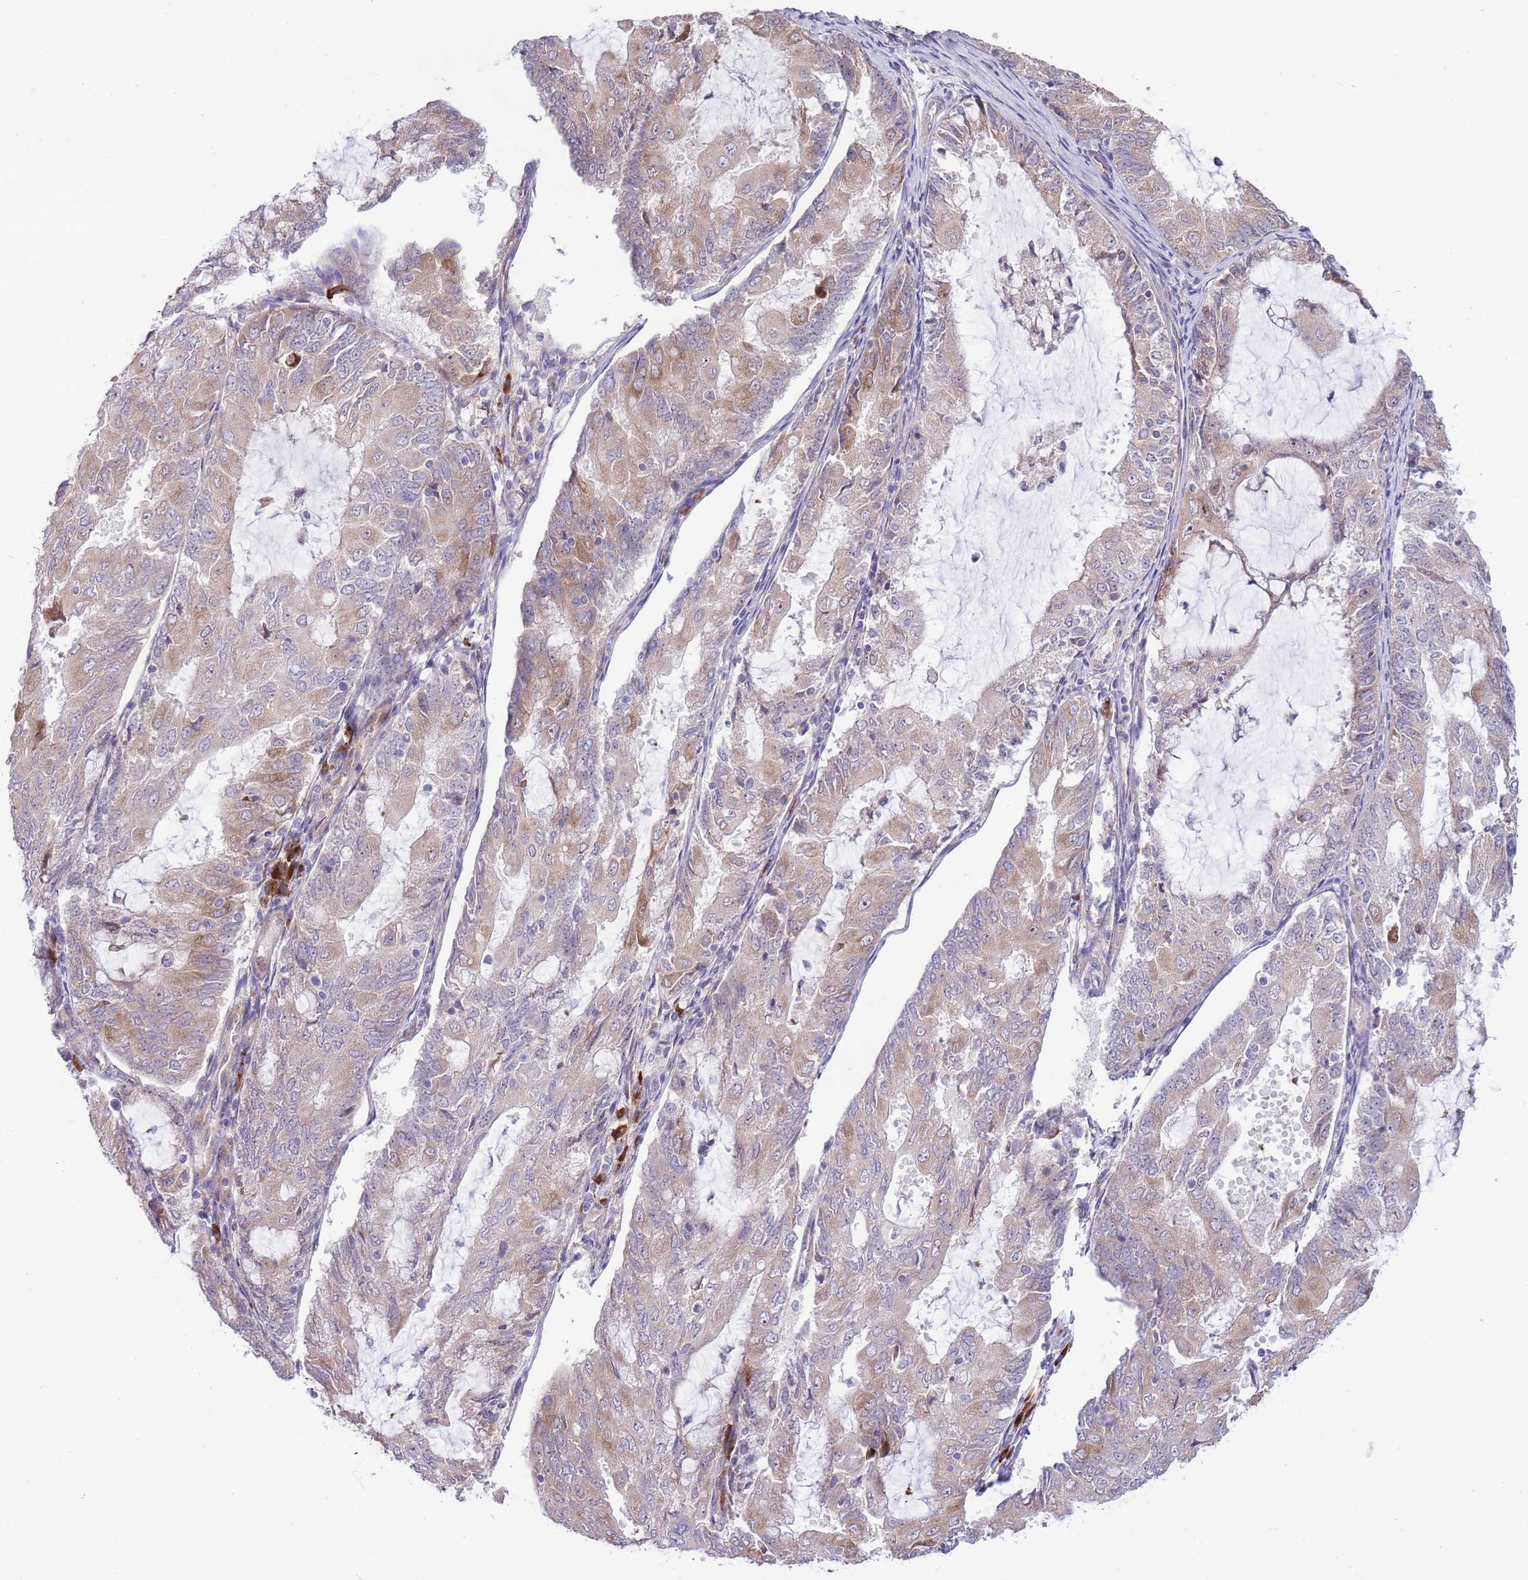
{"staining": {"intensity": "moderate", "quantity": "25%-75%", "location": "cytoplasmic/membranous"}, "tissue": "endometrial cancer", "cell_type": "Tumor cells", "image_type": "cancer", "snomed": [{"axis": "morphology", "description": "Adenocarcinoma, NOS"}, {"axis": "topography", "description": "Endometrium"}], "caption": "Endometrial cancer stained with DAB (3,3'-diaminobenzidine) immunohistochemistry (IHC) reveals medium levels of moderate cytoplasmic/membranous expression in approximately 25%-75% of tumor cells.", "gene": "DAND5", "patient": {"sex": "female", "age": 81}}